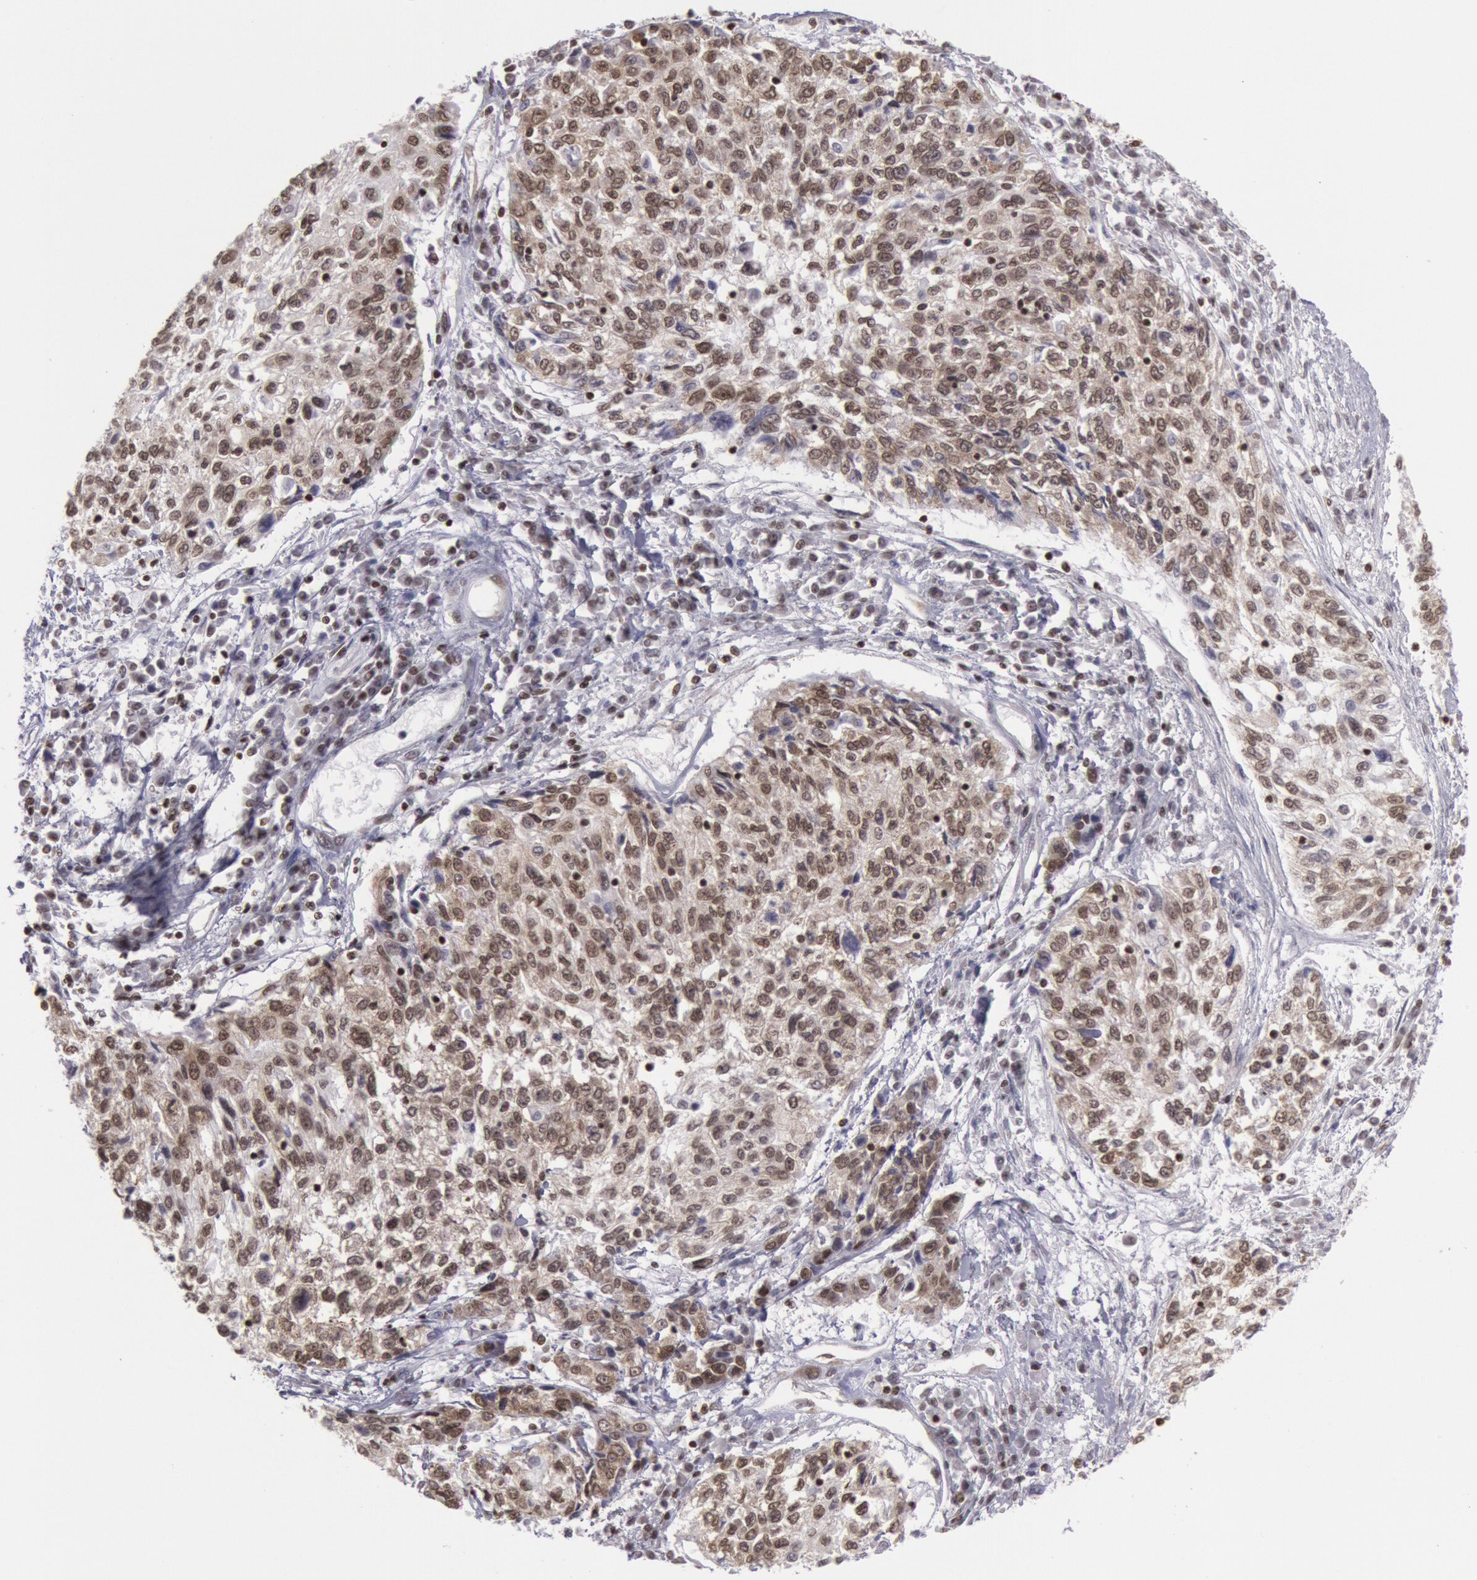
{"staining": {"intensity": "moderate", "quantity": ">75%", "location": "cytoplasmic/membranous,nuclear"}, "tissue": "cervical cancer", "cell_type": "Tumor cells", "image_type": "cancer", "snomed": [{"axis": "morphology", "description": "Squamous cell carcinoma, NOS"}, {"axis": "topography", "description": "Cervix"}], "caption": "The micrograph demonstrates a brown stain indicating the presence of a protein in the cytoplasmic/membranous and nuclear of tumor cells in cervical cancer (squamous cell carcinoma).", "gene": "NKAP", "patient": {"sex": "female", "age": 57}}